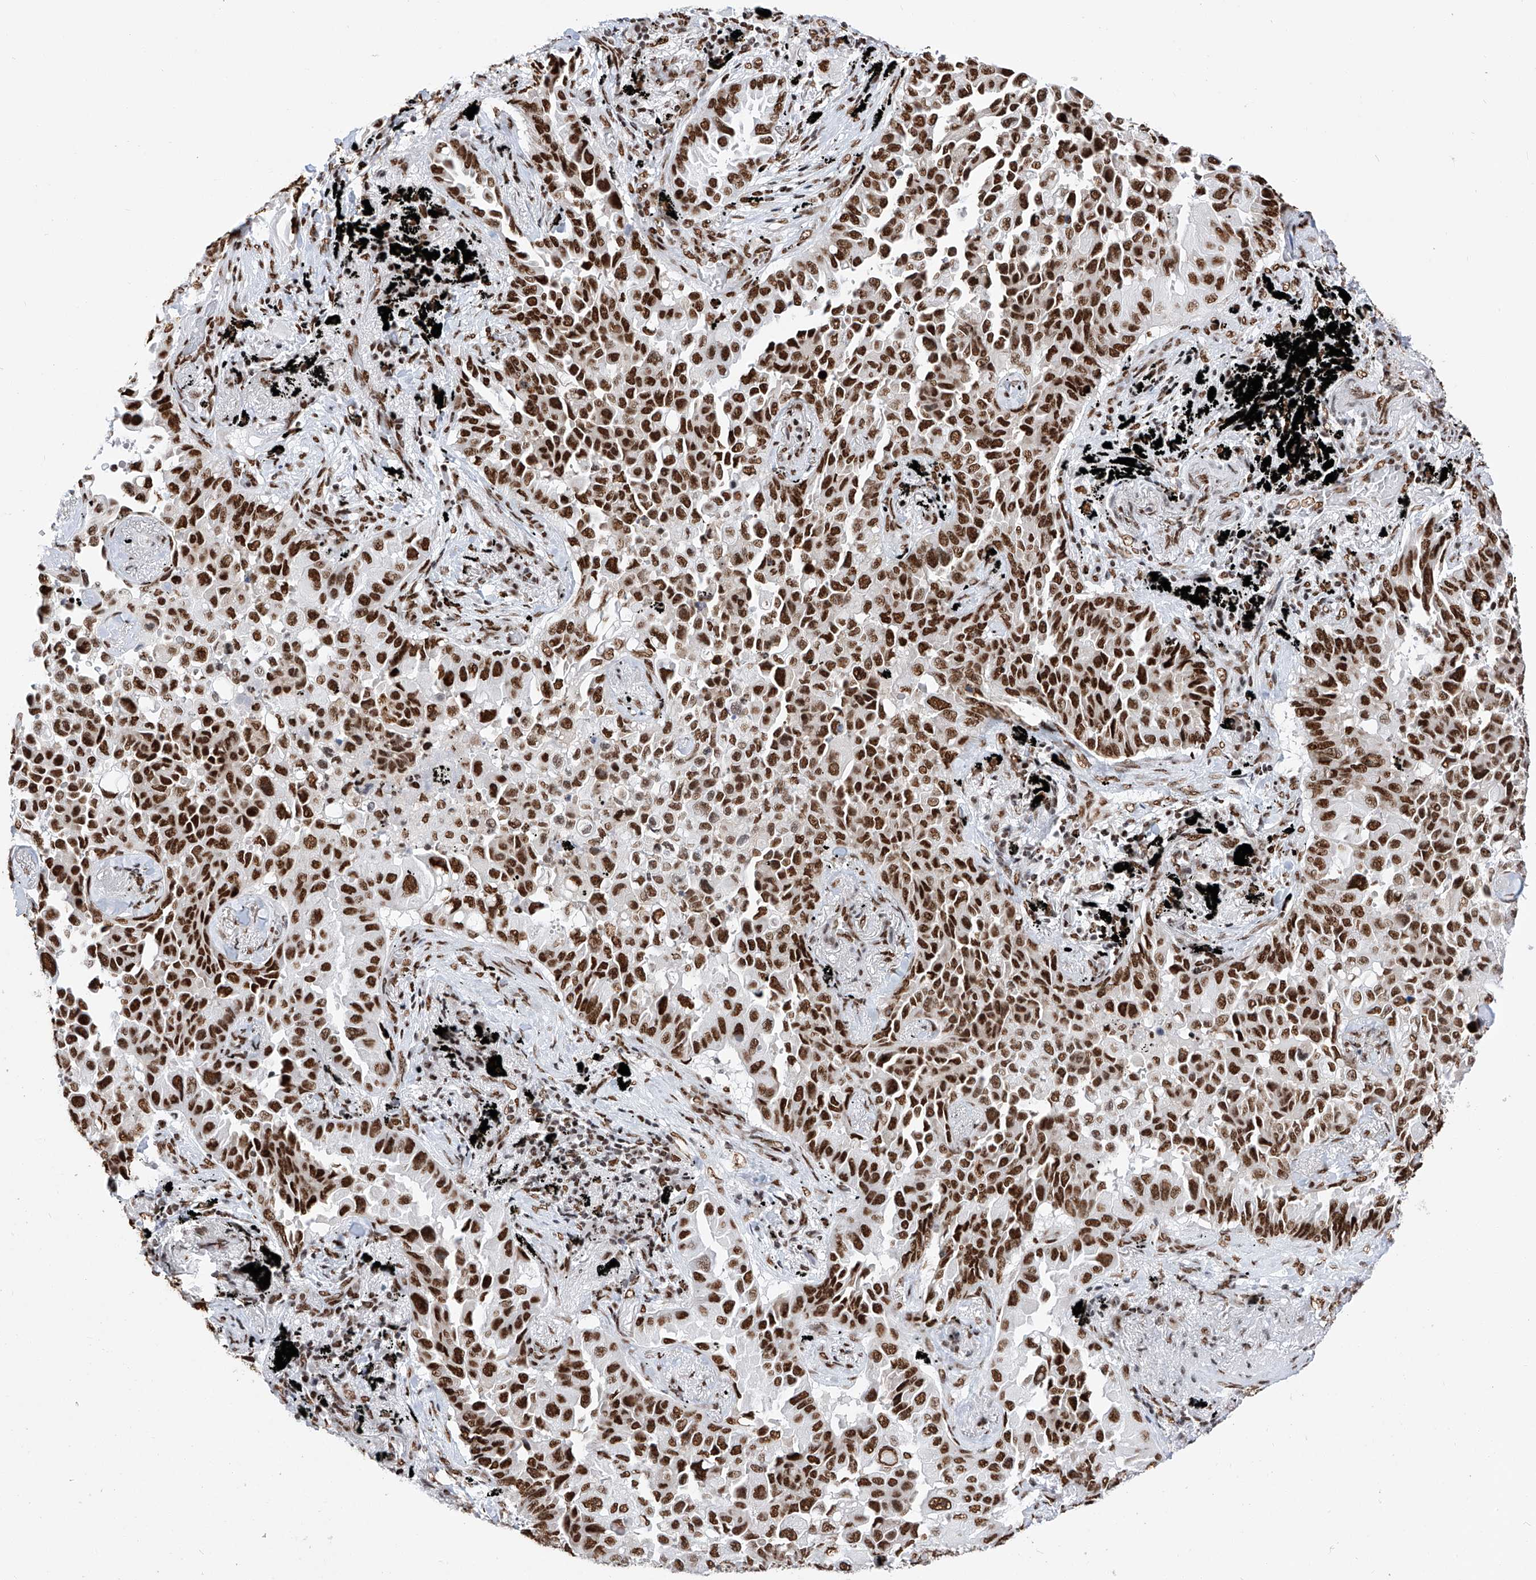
{"staining": {"intensity": "strong", "quantity": ">75%", "location": "nuclear"}, "tissue": "lung cancer", "cell_type": "Tumor cells", "image_type": "cancer", "snomed": [{"axis": "morphology", "description": "Adenocarcinoma, NOS"}, {"axis": "topography", "description": "Lung"}], "caption": "This is an image of immunohistochemistry (IHC) staining of adenocarcinoma (lung), which shows strong positivity in the nuclear of tumor cells.", "gene": "SRSF6", "patient": {"sex": "female", "age": 67}}